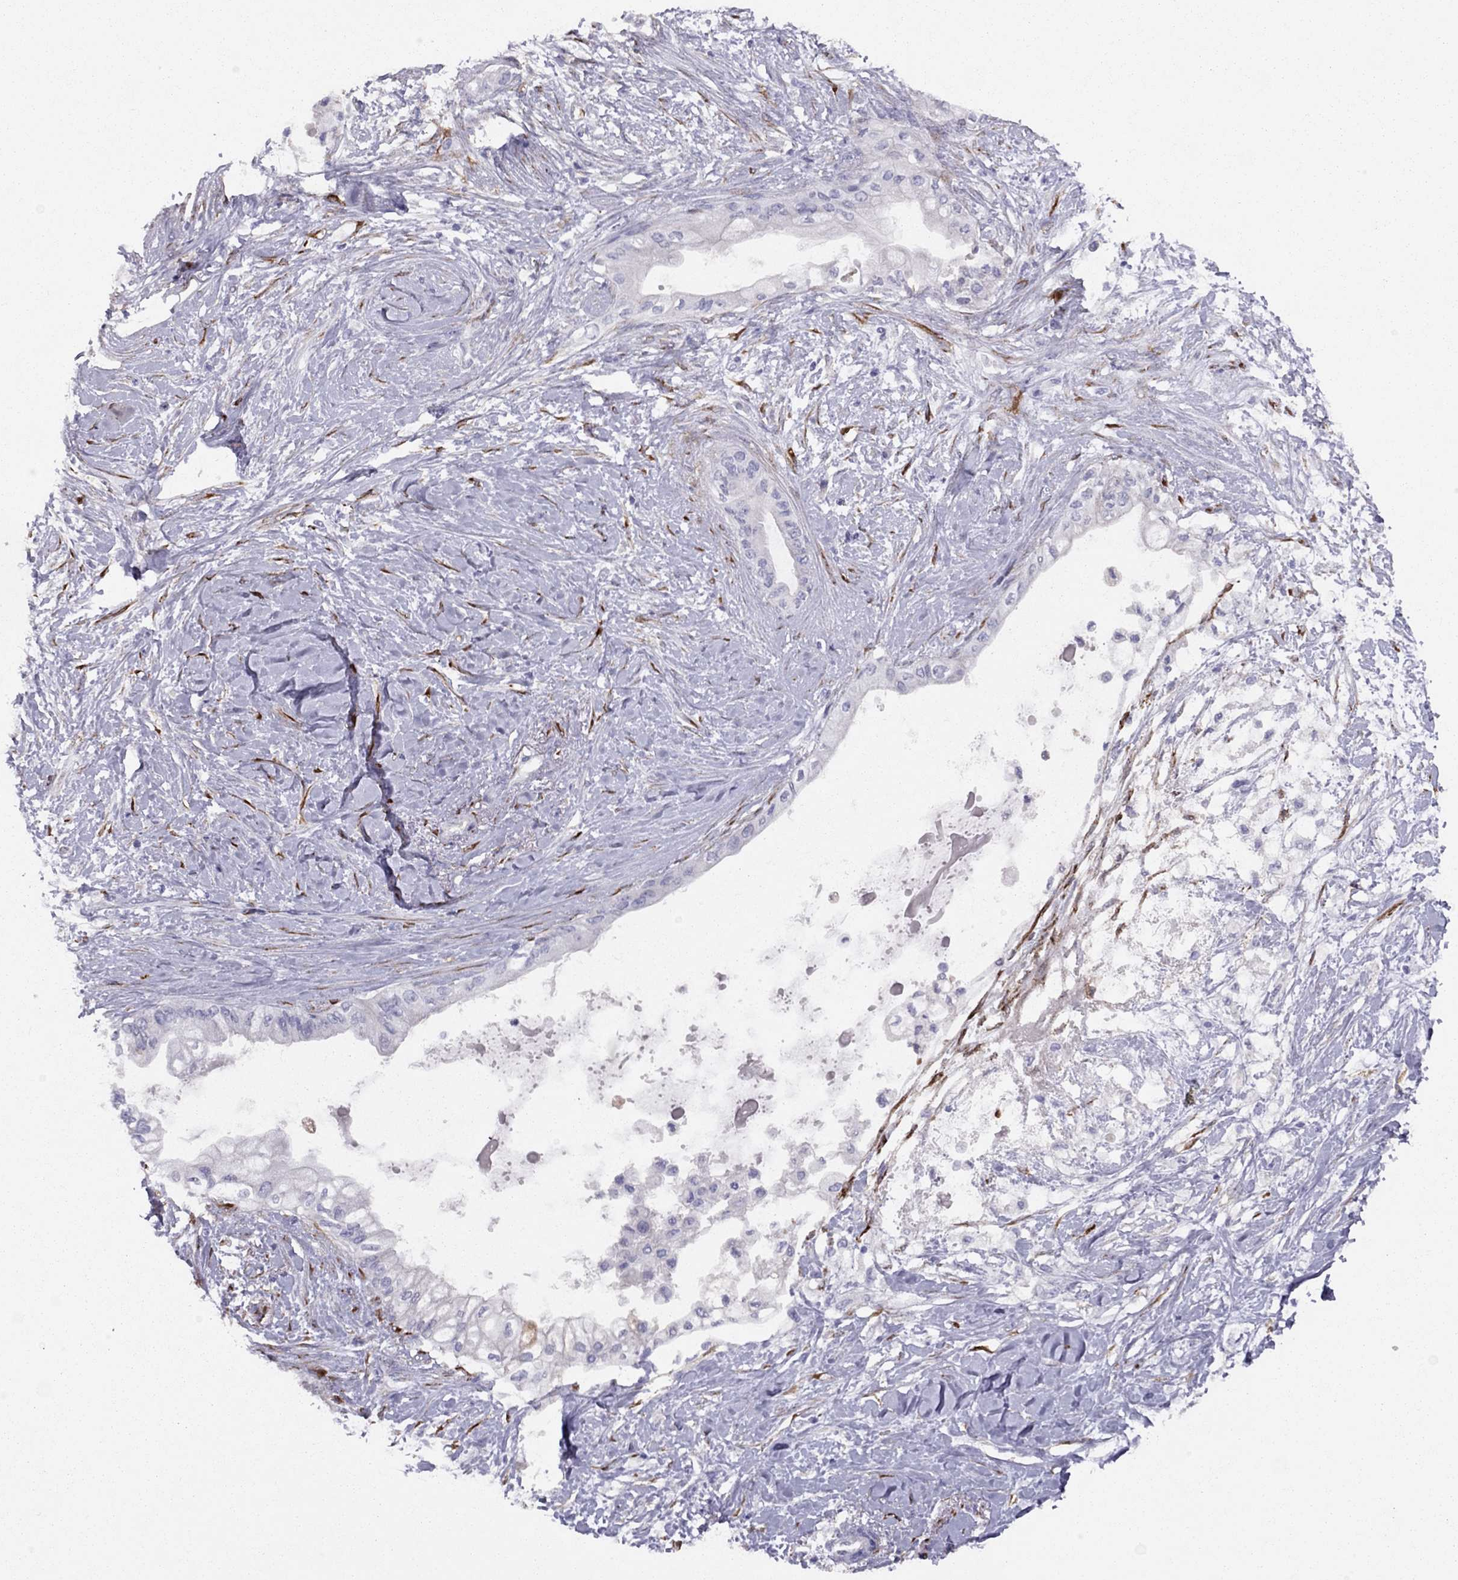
{"staining": {"intensity": "negative", "quantity": "none", "location": "none"}, "tissue": "pancreatic cancer", "cell_type": "Tumor cells", "image_type": "cancer", "snomed": [{"axis": "morphology", "description": "Normal tissue, NOS"}, {"axis": "morphology", "description": "Adenocarcinoma, NOS"}, {"axis": "topography", "description": "Pancreas"}, {"axis": "topography", "description": "Duodenum"}], "caption": "Tumor cells are negative for protein expression in human adenocarcinoma (pancreatic). Brightfield microscopy of immunohistochemistry stained with DAB (brown) and hematoxylin (blue), captured at high magnification.", "gene": "RHD", "patient": {"sex": "female", "age": 60}}